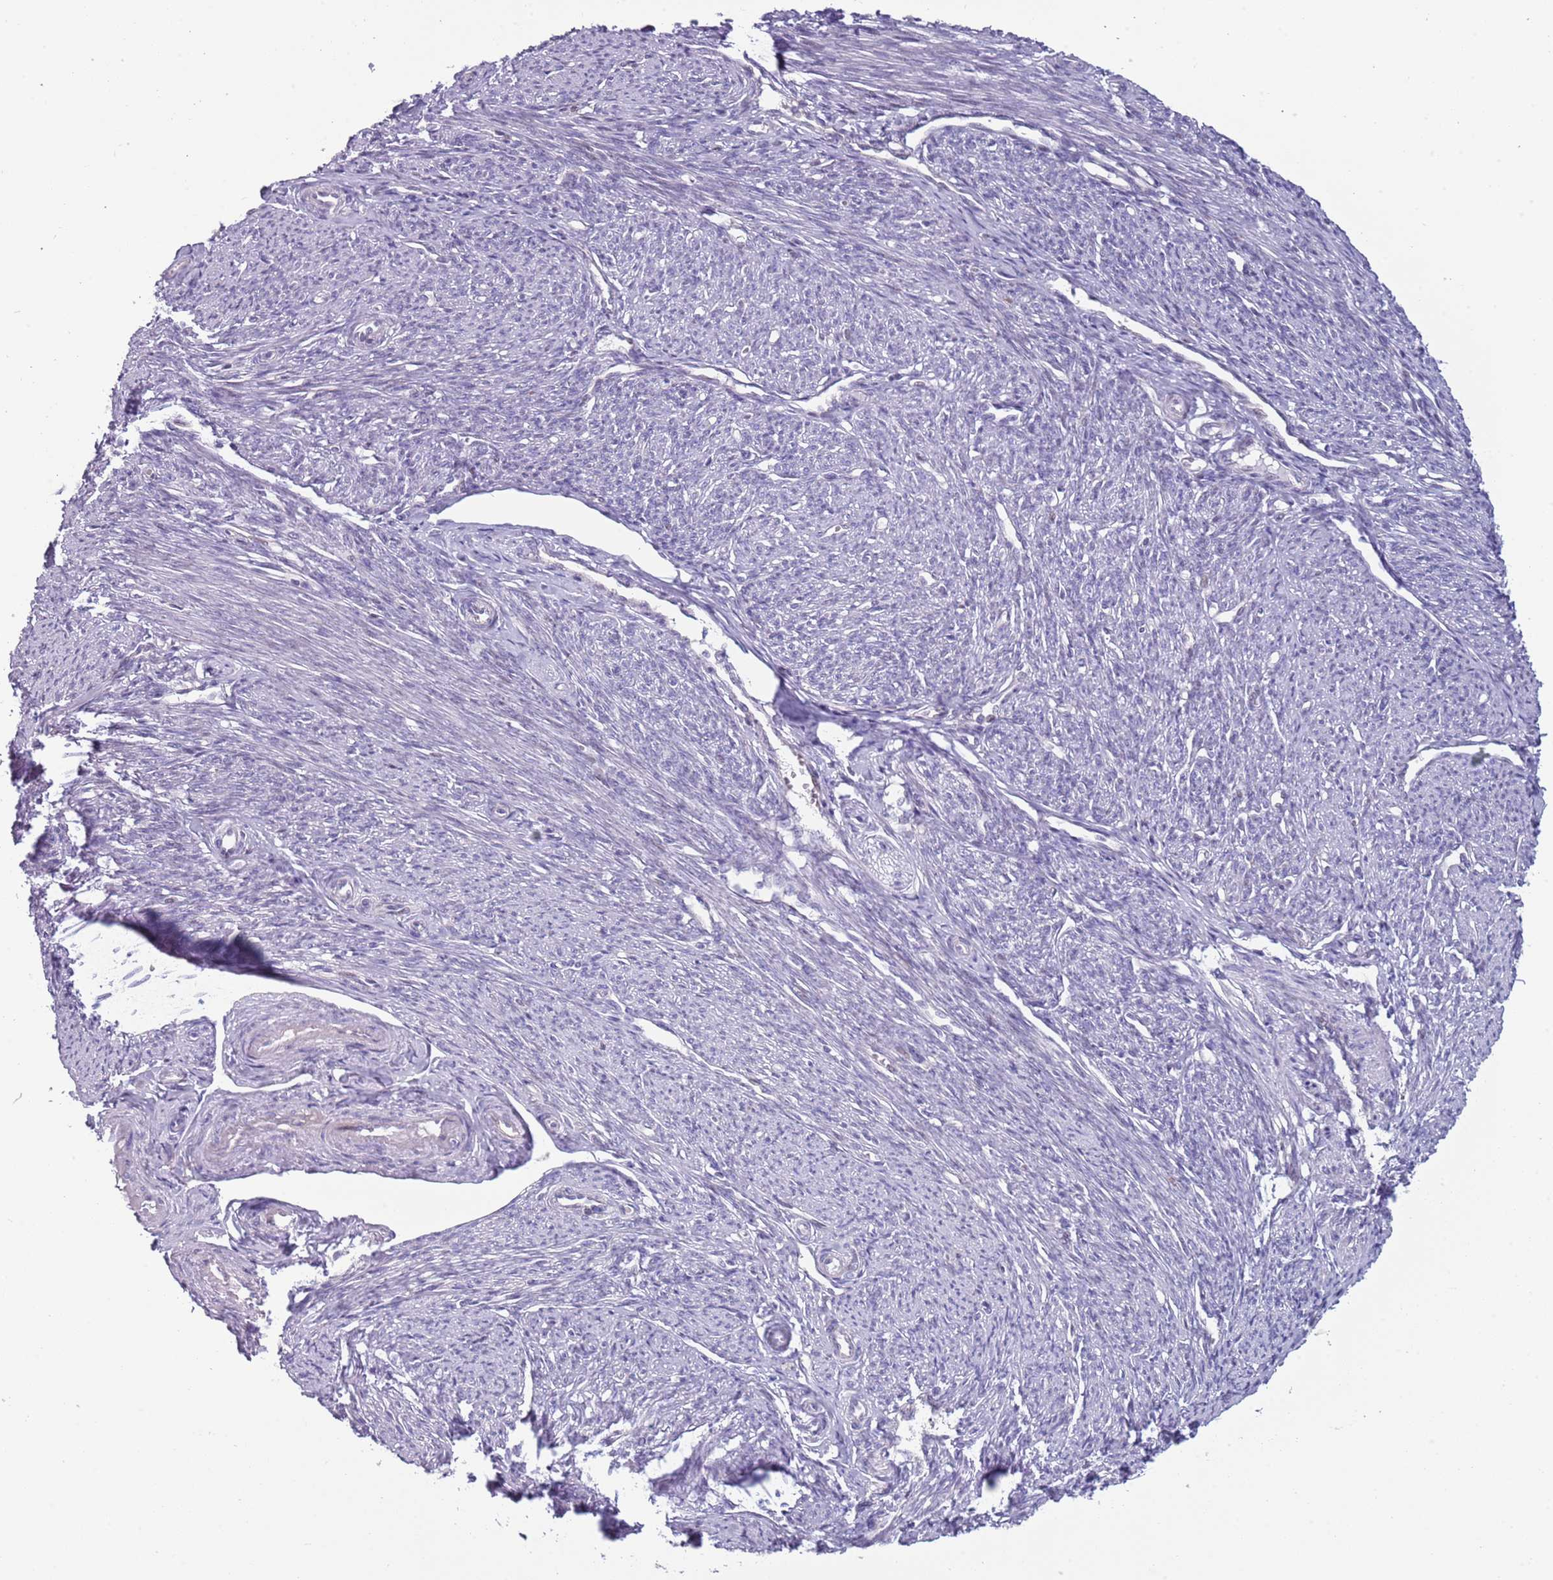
{"staining": {"intensity": "negative", "quantity": "none", "location": "none"}, "tissue": "smooth muscle", "cell_type": "Smooth muscle cells", "image_type": "normal", "snomed": [{"axis": "morphology", "description": "Normal tissue, NOS"}, {"axis": "topography", "description": "Smooth muscle"}, {"axis": "topography", "description": "Uterus"}], "caption": "Immunohistochemical staining of unremarkable human smooth muscle shows no significant positivity in smooth muscle cells.", "gene": "NBPF4", "patient": {"sex": "female", "age": 59}}